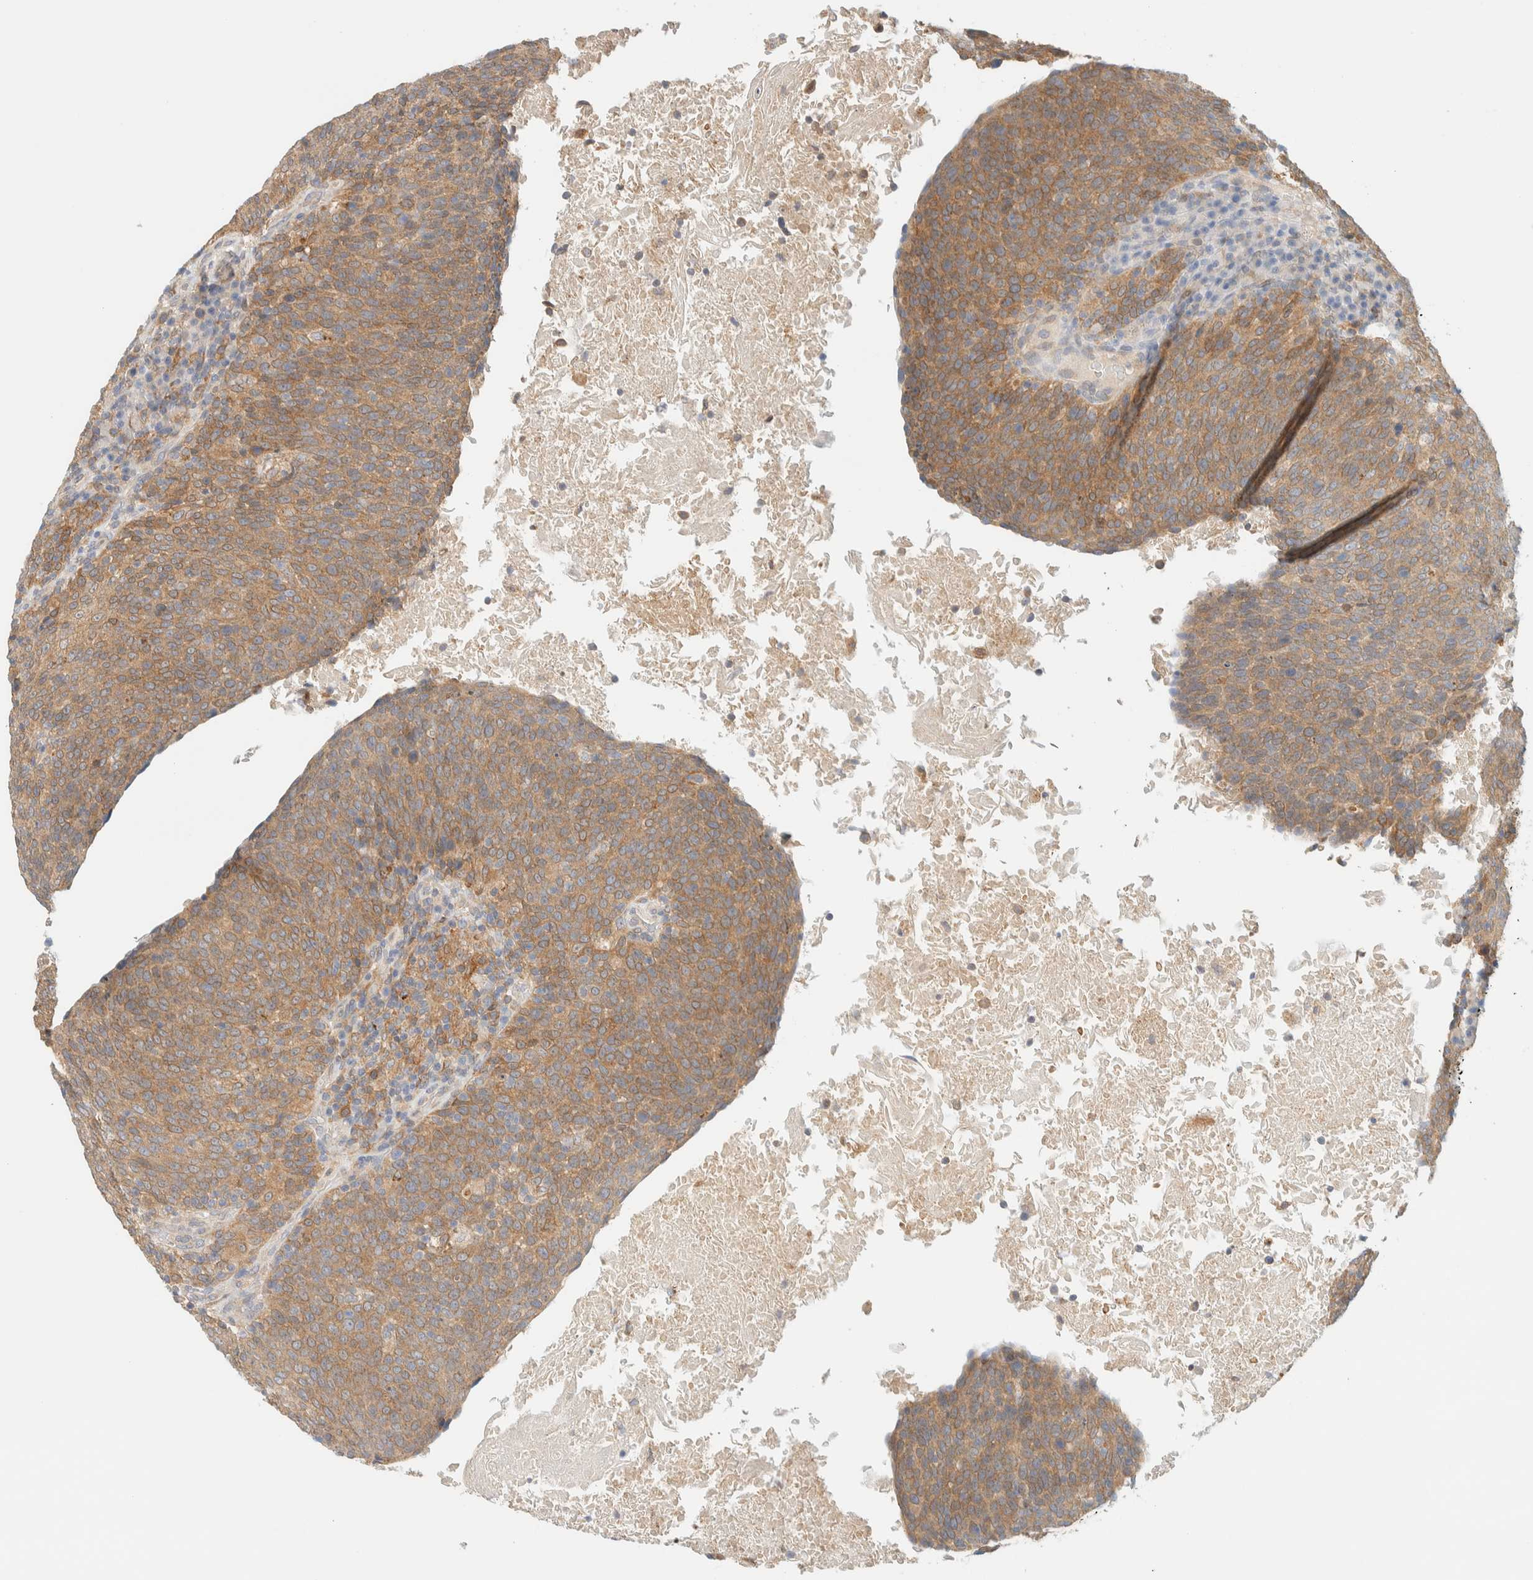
{"staining": {"intensity": "moderate", "quantity": ">75%", "location": "cytoplasmic/membranous"}, "tissue": "head and neck cancer", "cell_type": "Tumor cells", "image_type": "cancer", "snomed": [{"axis": "morphology", "description": "Squamous cell carcinoma, NOS"}, {"axis": "morphology", "description": "Squamous cell carcinoma, metastatic, NOS"}, {"axis": "topography", "description": "Lymph node"}, {"axis": "topography", "description": "Head-Neck"}], "caption": "Immunohistochemistry (IHC) image of human head and neck metastatic squamous cell carcinoma stained for a protein (brown), which exhibits medium levels of moderate cytoplasmic/membranous positivity in approximately >75% of tumor cells.", "gene": "NT5C", "patient": {"sex": "male", "age": 62}}